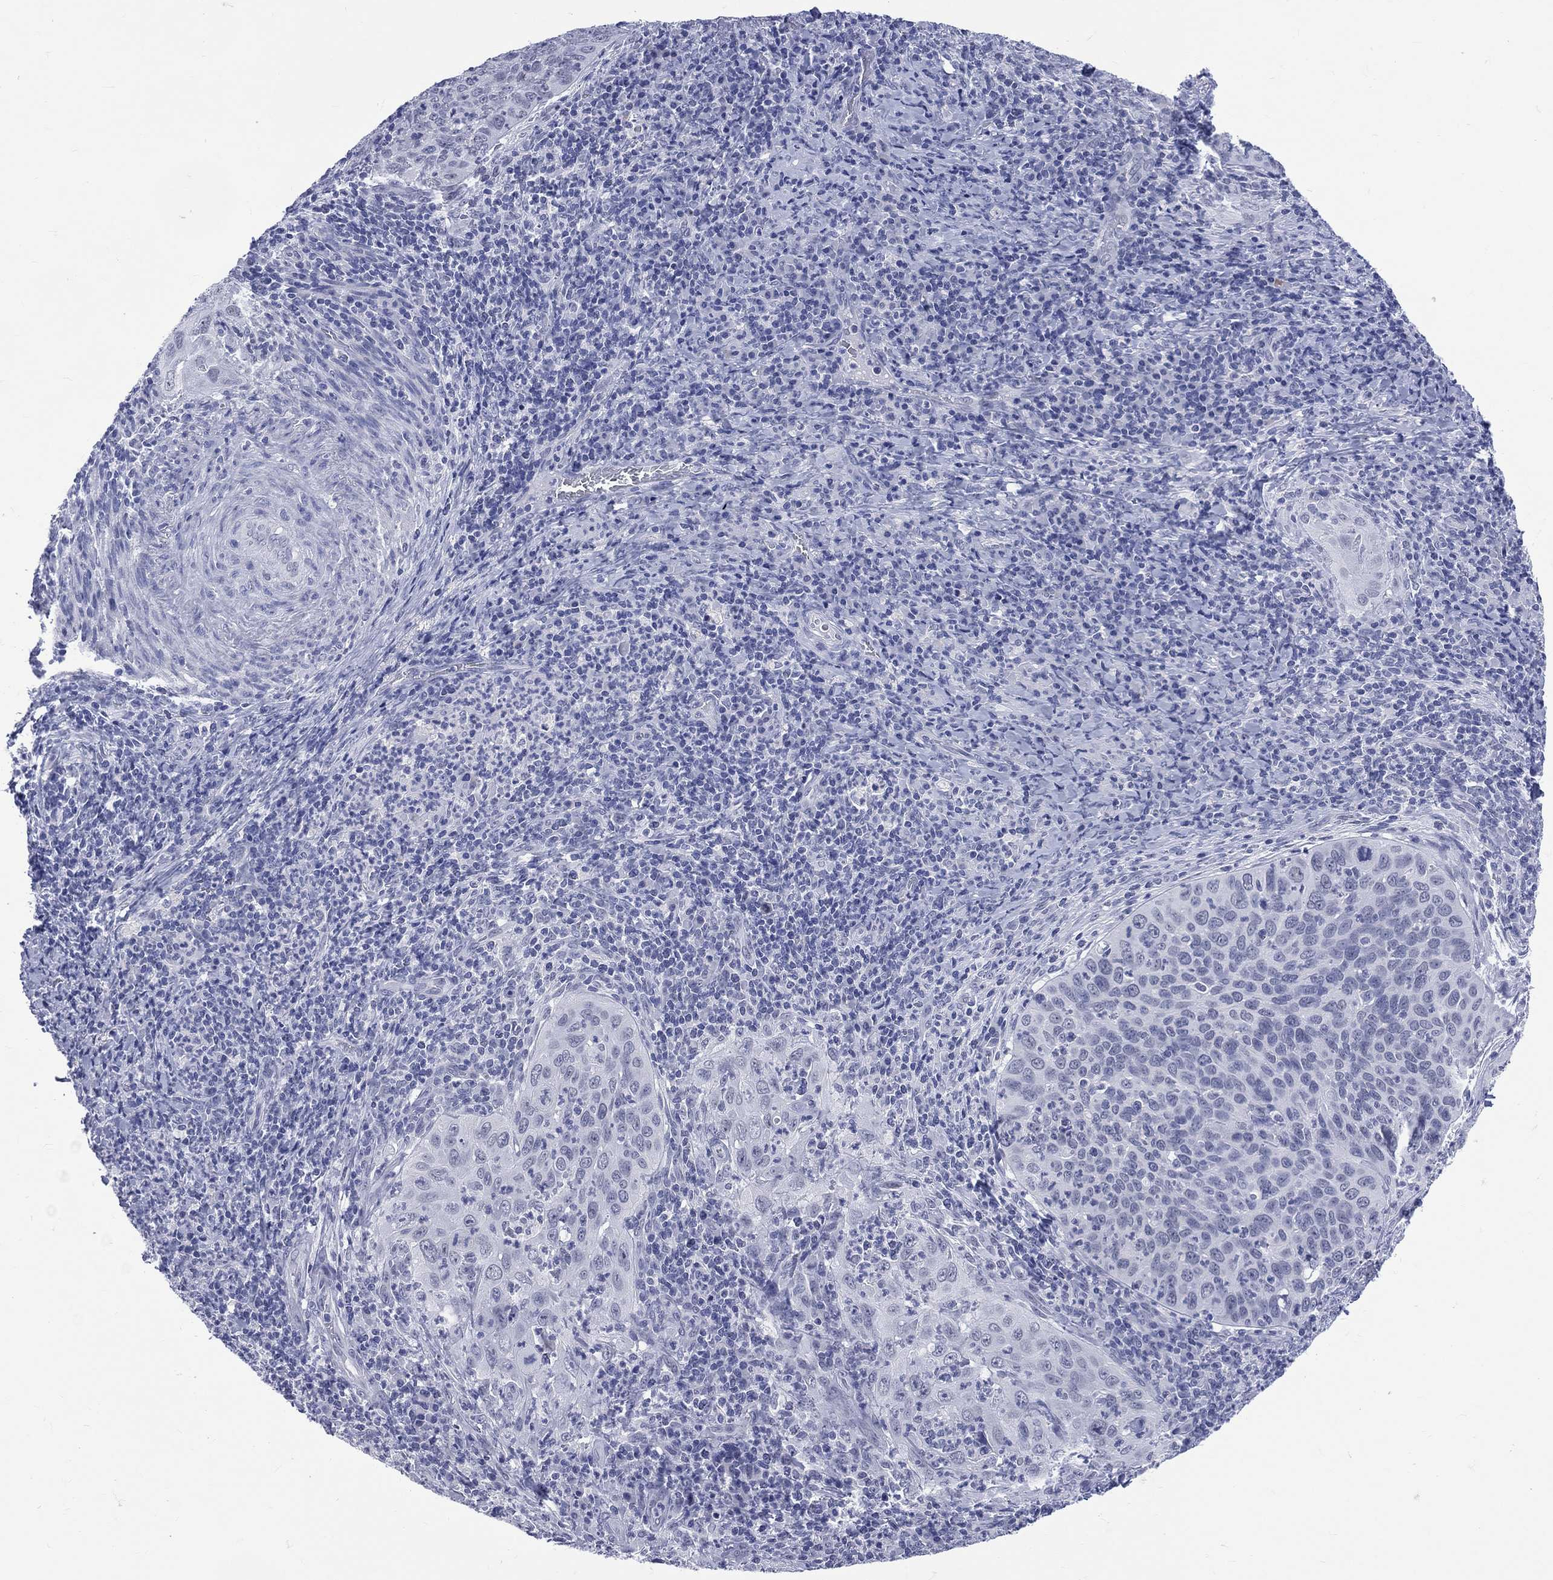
{"staining": {"intensity": "negative", "quantity": "none", "location": "none"}, "tissue": "cervical cancer", "cell_type": "Tumor cells", "image_type": "cancer", "snomed": [{"axis": "morphology", "description": "Squamous cell carcinoma, NOS"}, {"axis": "topography", "description": "Cervix"}], "caption": "High power microscopy histopathology image of an immunohistochemistry micrograph of cervical squamous cell carcinoma, revealing no significant positivity in tumor cells. Brightfield microscopy of immunohistochemistry stained with DAB (brown) and hematoxylin (blue), captured at high magnification.", "gene": "MLLT10", "patient": {"sex": "female", "age": 26}}